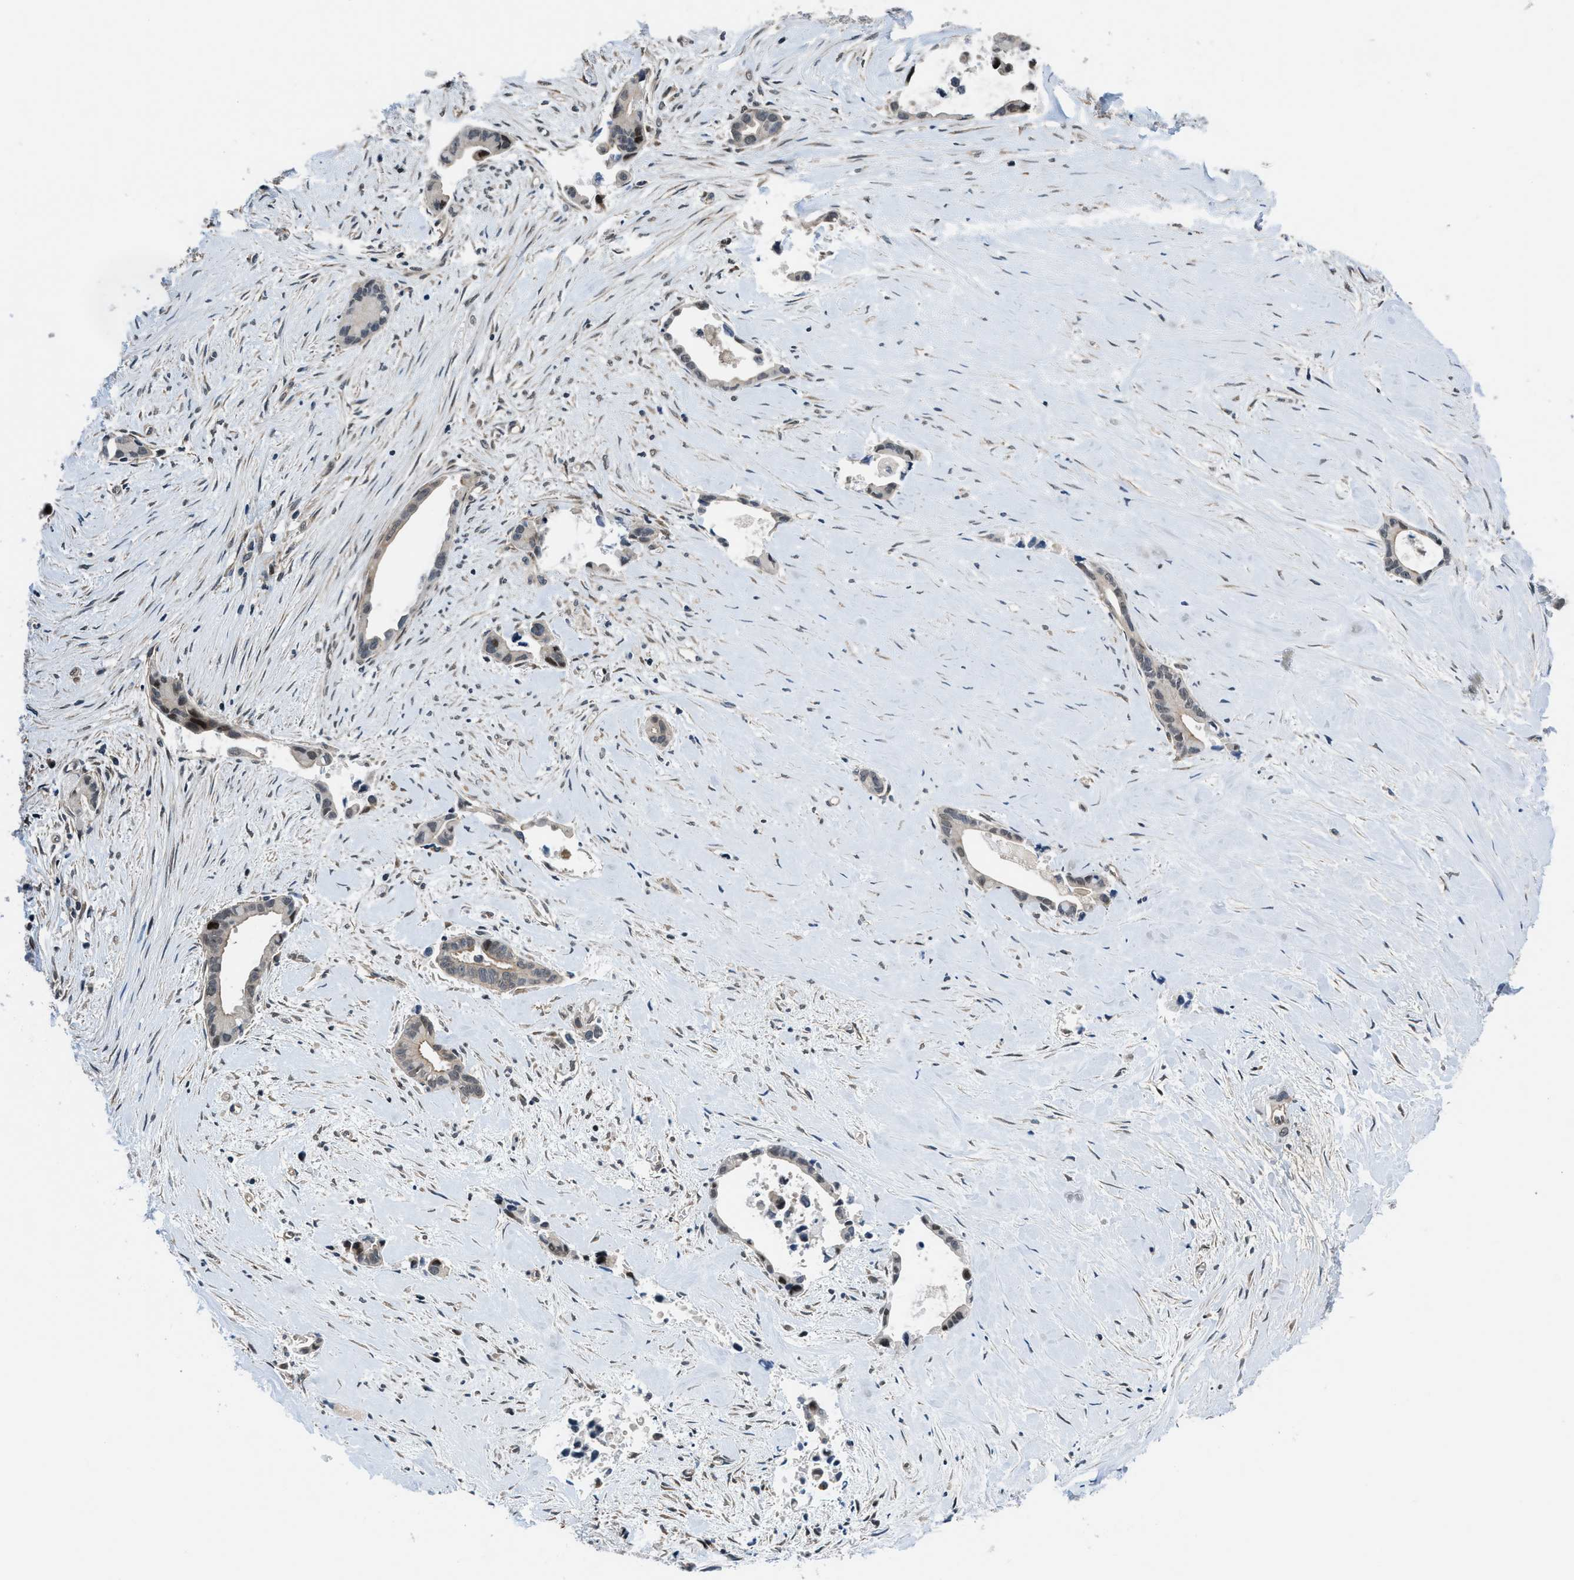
{"staining": {"intensity": "moderate", "quantity": "<25%", "location": "nuclear"}, "tissue": "liver cancer", "cell_type": "Tumor cells", "image_type": "cancer", "snomed": [{"axis": "morphology", "description": "Cholangiocarcinoma"}, {"axis": "topography", "description": "Liver"}], "caption": "A brown stain highlights moderate nuclear staining of a protein in cholangiocarcinoma (liver) tumor cells.", "gene": "SETD5", "patient": {"sex": "female", "age": 55}}